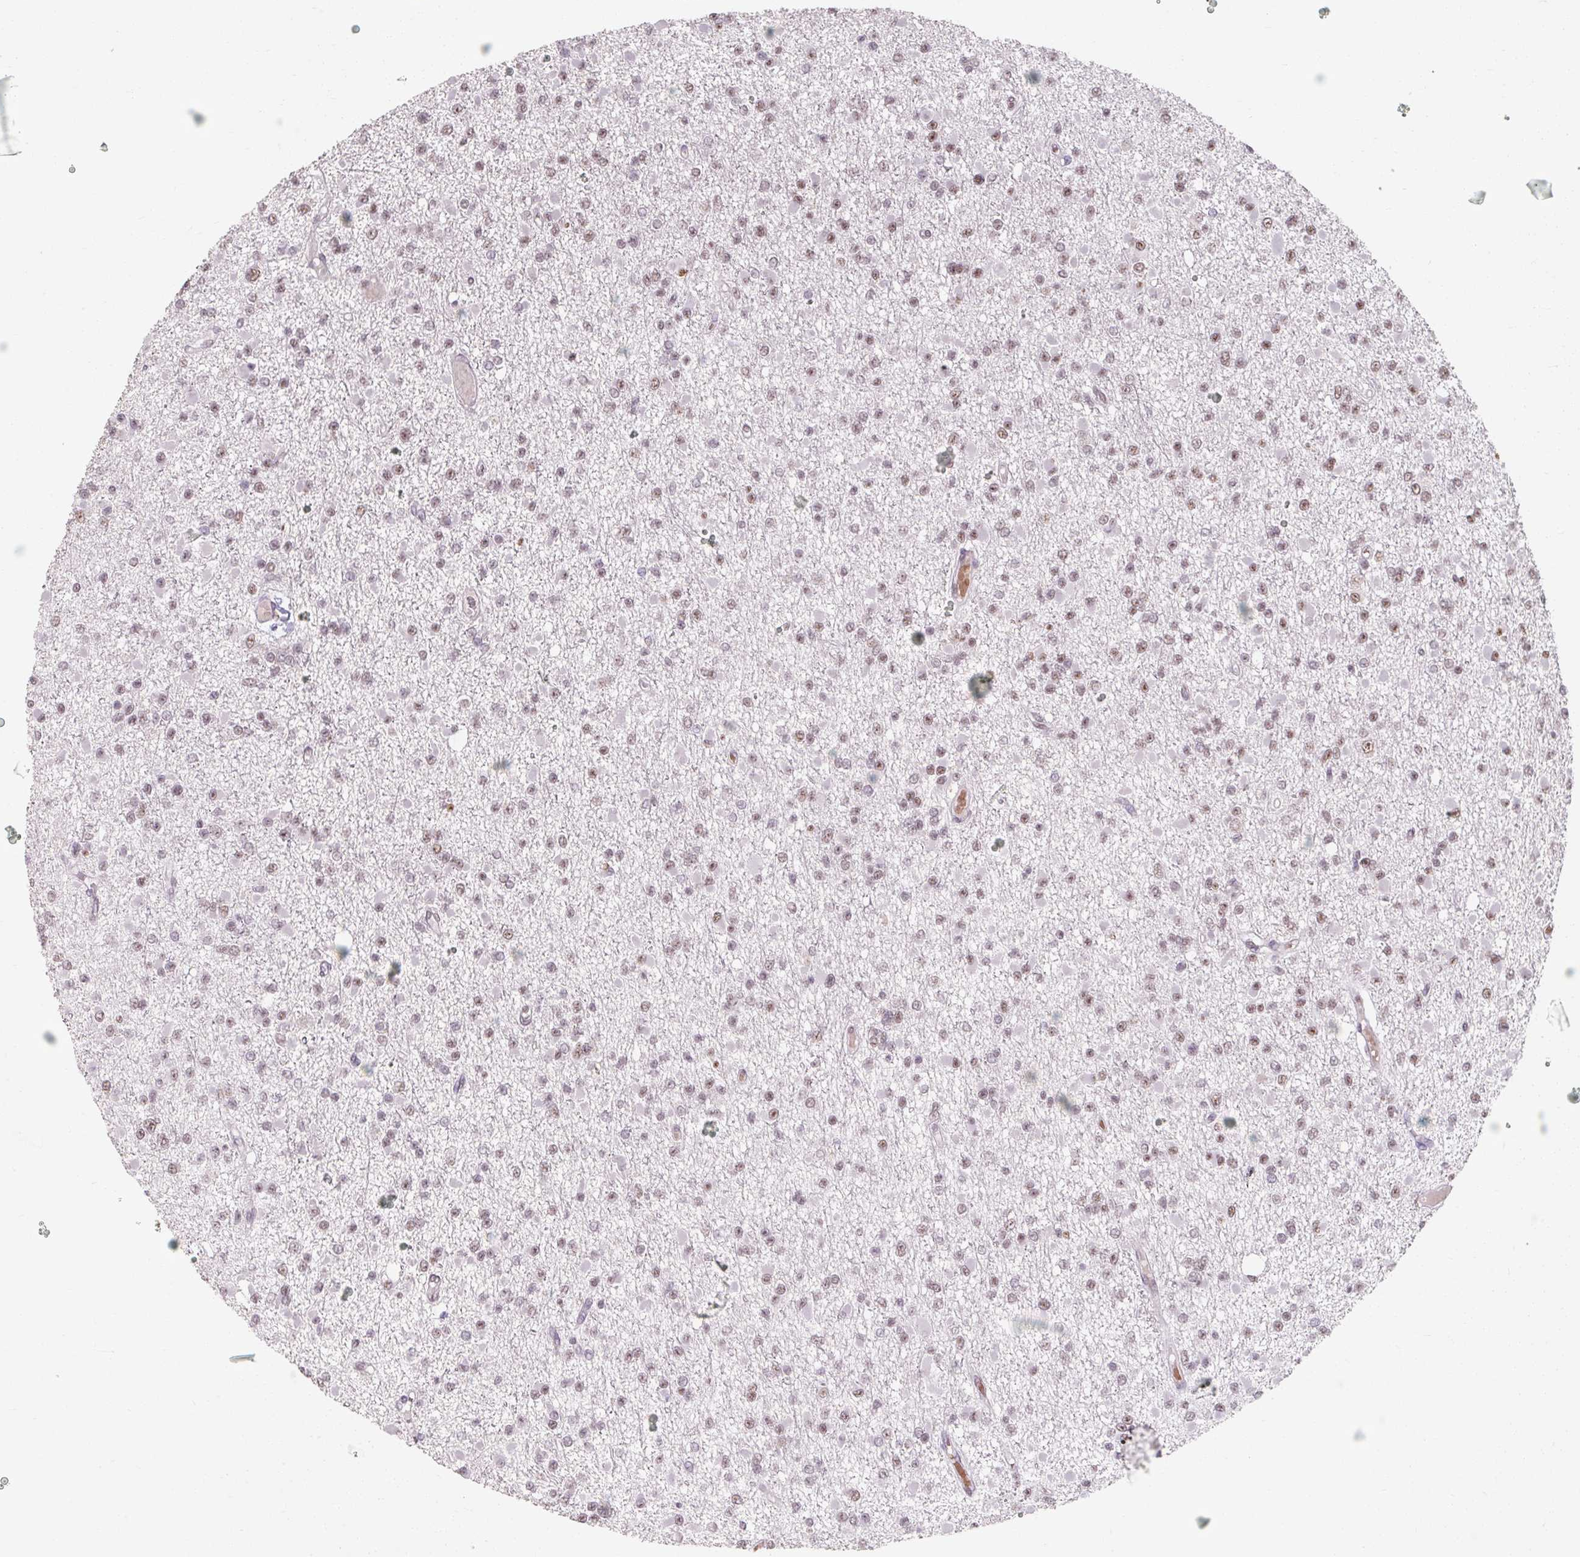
{"staining": {"intensity": "moderate", "quantity": ">75%", "location": "nuclear"}, "tissue": "glioma", "cell_type": "Tumor cells", "image_type": "cancer", "snomed": [{"axis": "morphology", "description": "Glioma, malignant, Low grade"}, {"axis": "topography", "description": "Brain"}], "caption": "Moderate nuclear positivity for a protein is seen in about >75% of tumor cells of malignant glioma (low-grade) using IHC.", "gene": "ZFTRAF1", "patient": {"sex": "female", "age": 22}}